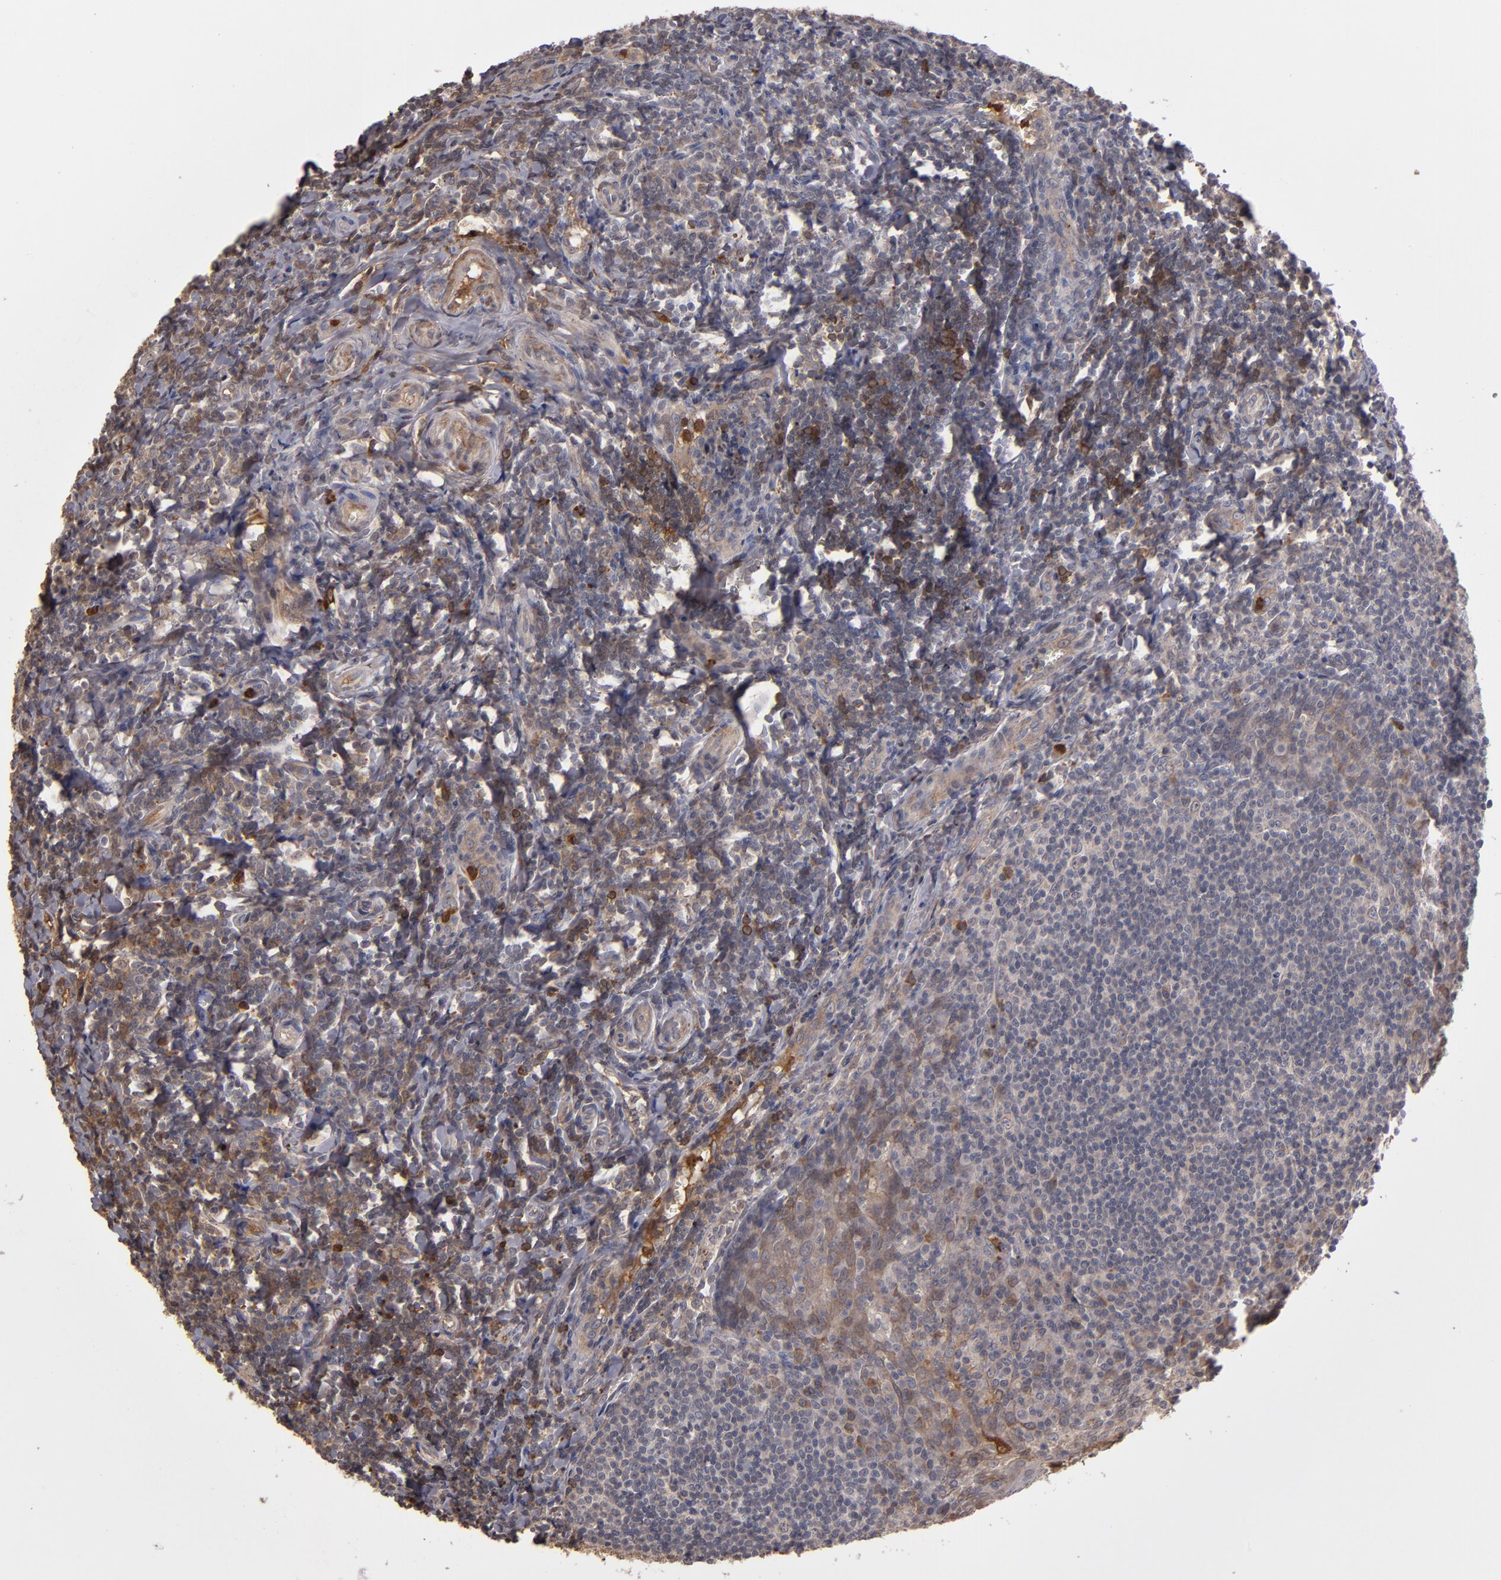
{"staining": {"intensity": "weak", "quantity": "25%-75%", "location": "cytoplasmic/membranous"}, "tissue": "tonsil", "cell_type": "Germinal center cells", "image_type": "normal", "snomed": [{"axis": "morphology", "description": "Normal tissue, NOS"}, {"axis": "topography", "description": "Tonsil"}], "caption": "There is low levels of weak cytoplasmic/membranous positivity in germinal center cells of normal tonsil, as demonstrated by immunohistochemical staining (brown color).", "gene": "SERPINA7", "patient": {"sex": "male", "age": 20}}